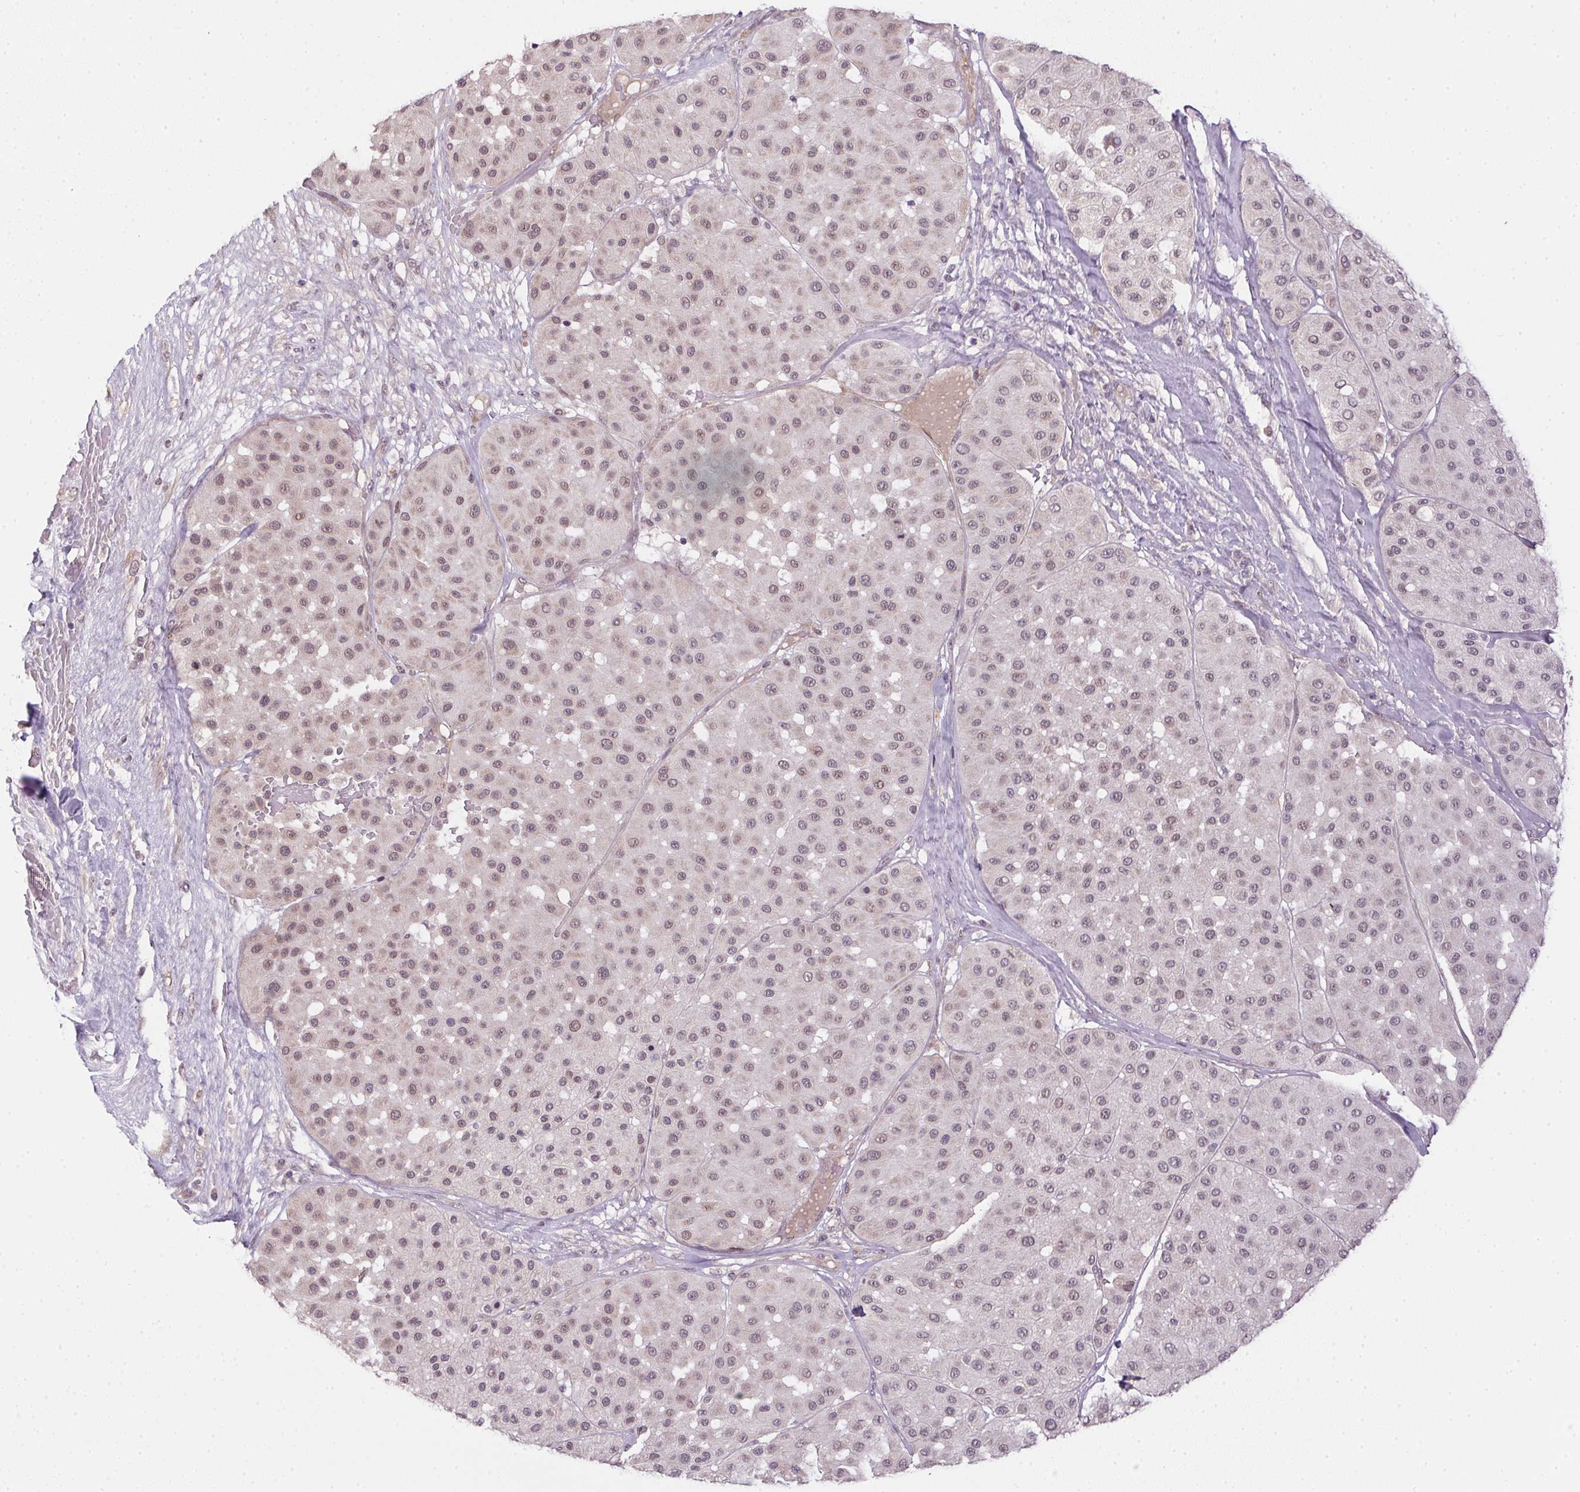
{"staining": {"intensity": "weak", "quantity": "25%-75%", "location": "nuclear"}, "tissue": "melanoma", "cell_type": "Tumor cells", "image_type": "cancer", "snomed": [{"axis": "morphology", "description": "Malignant melanoma, Metastatic site"}, {"axis": "topography", "description": "Smooth muscle"}], "caption": "Protein expression analysis of human melanoma reveals weak nuclear staining in approximately 25%-75% of tumor cells. The protein is shown in brown color, while the nuclei are stained blue.", "gene": "CFAP92", "patient": {"sex": "male", "age": 41}}